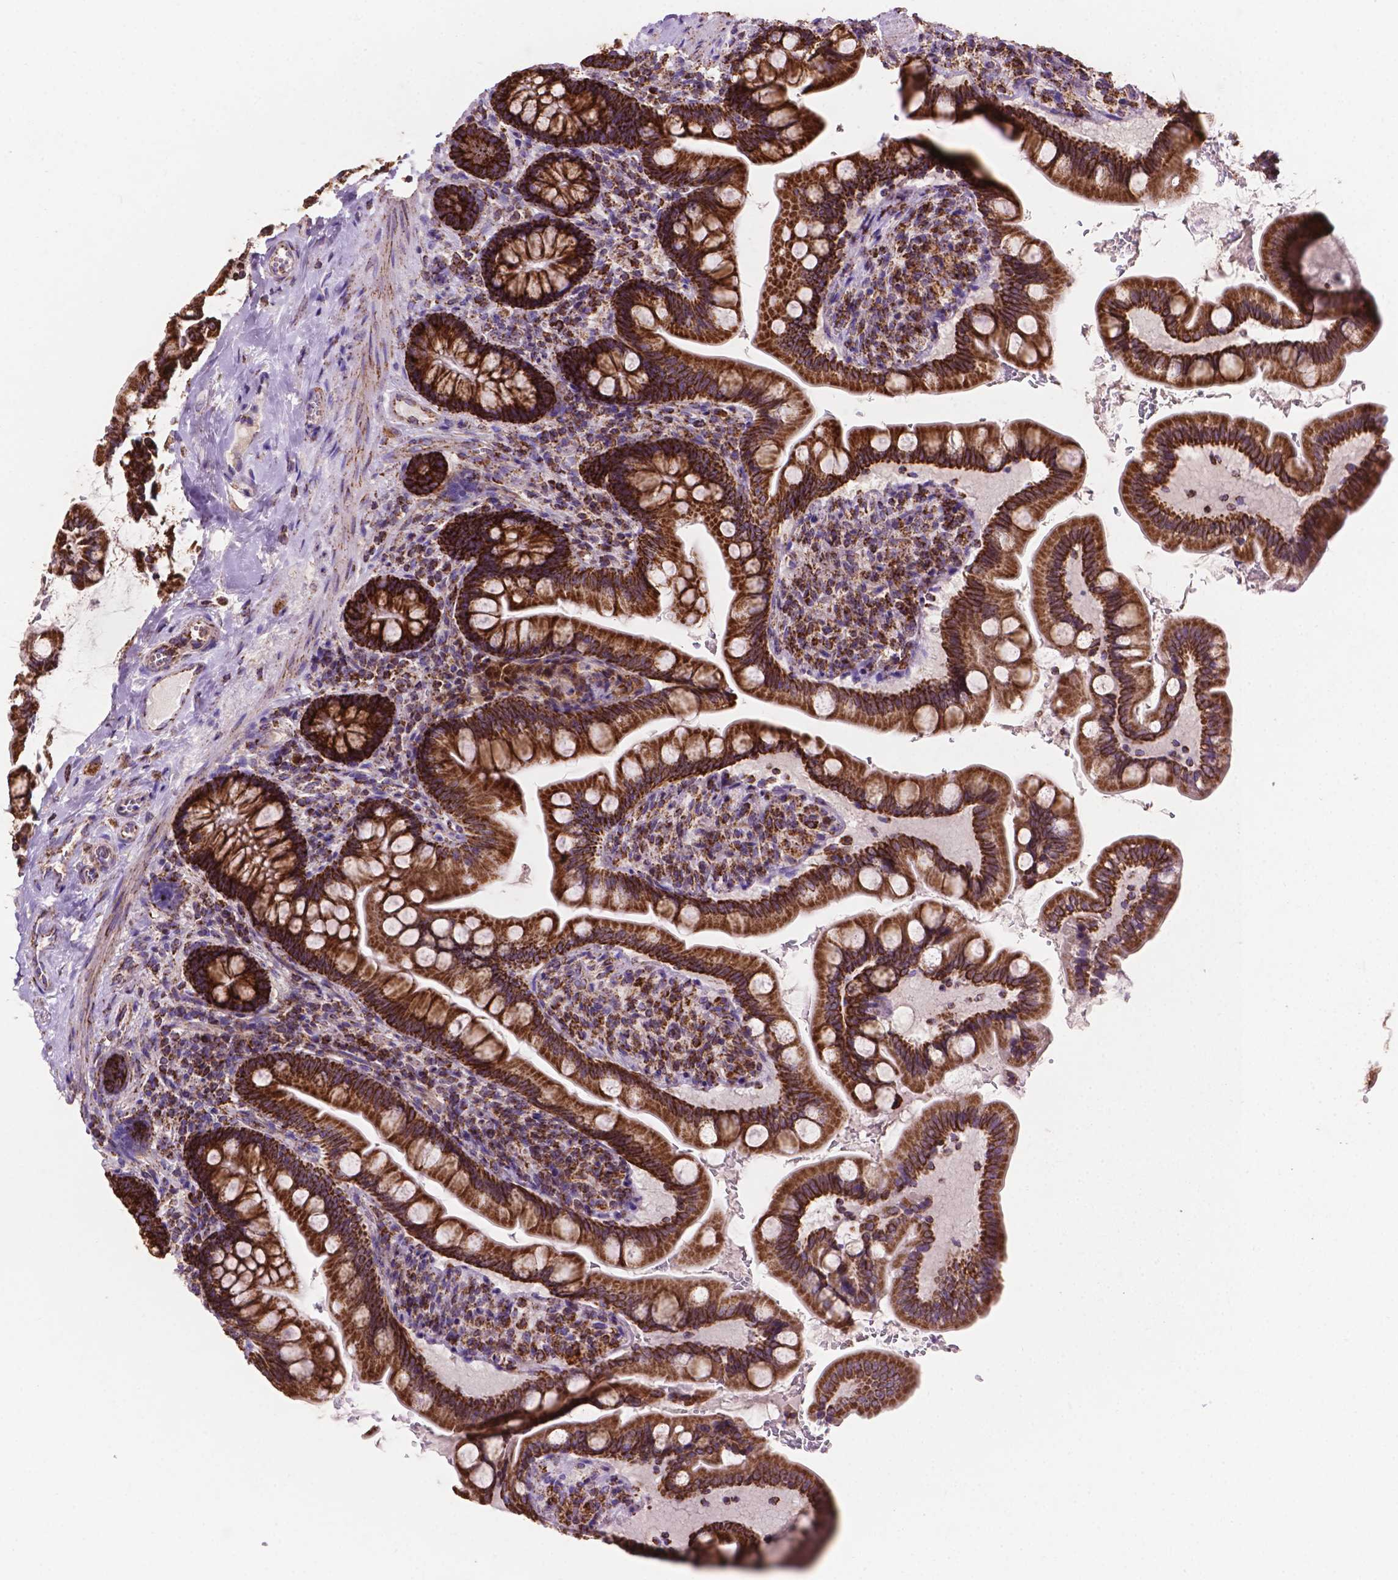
{"staining": {"intensity": "strong", "quantity": ">75%", "location": "cytoplasmic/membranous"}, "tissue": "small intestine", "cell_type": "Glandular cells", "image_type": "normal", "snomed": [{"axis": "morphology", "description": "Normal tissue, NOS"}, {"axis": "topography", "description": "Small intestine"}], "caption": "Immunohistochemical staining of benign human small intestine shows strong cytoplasmic/membranous protein staining in about >75% of glandular cells. Using DAB (brown) and hematoxylin (blue) stains, captured at high magnification using brightfield microscopy.", "gene": "HSPD1", "patient": {"sex": "female", "age": 56}}